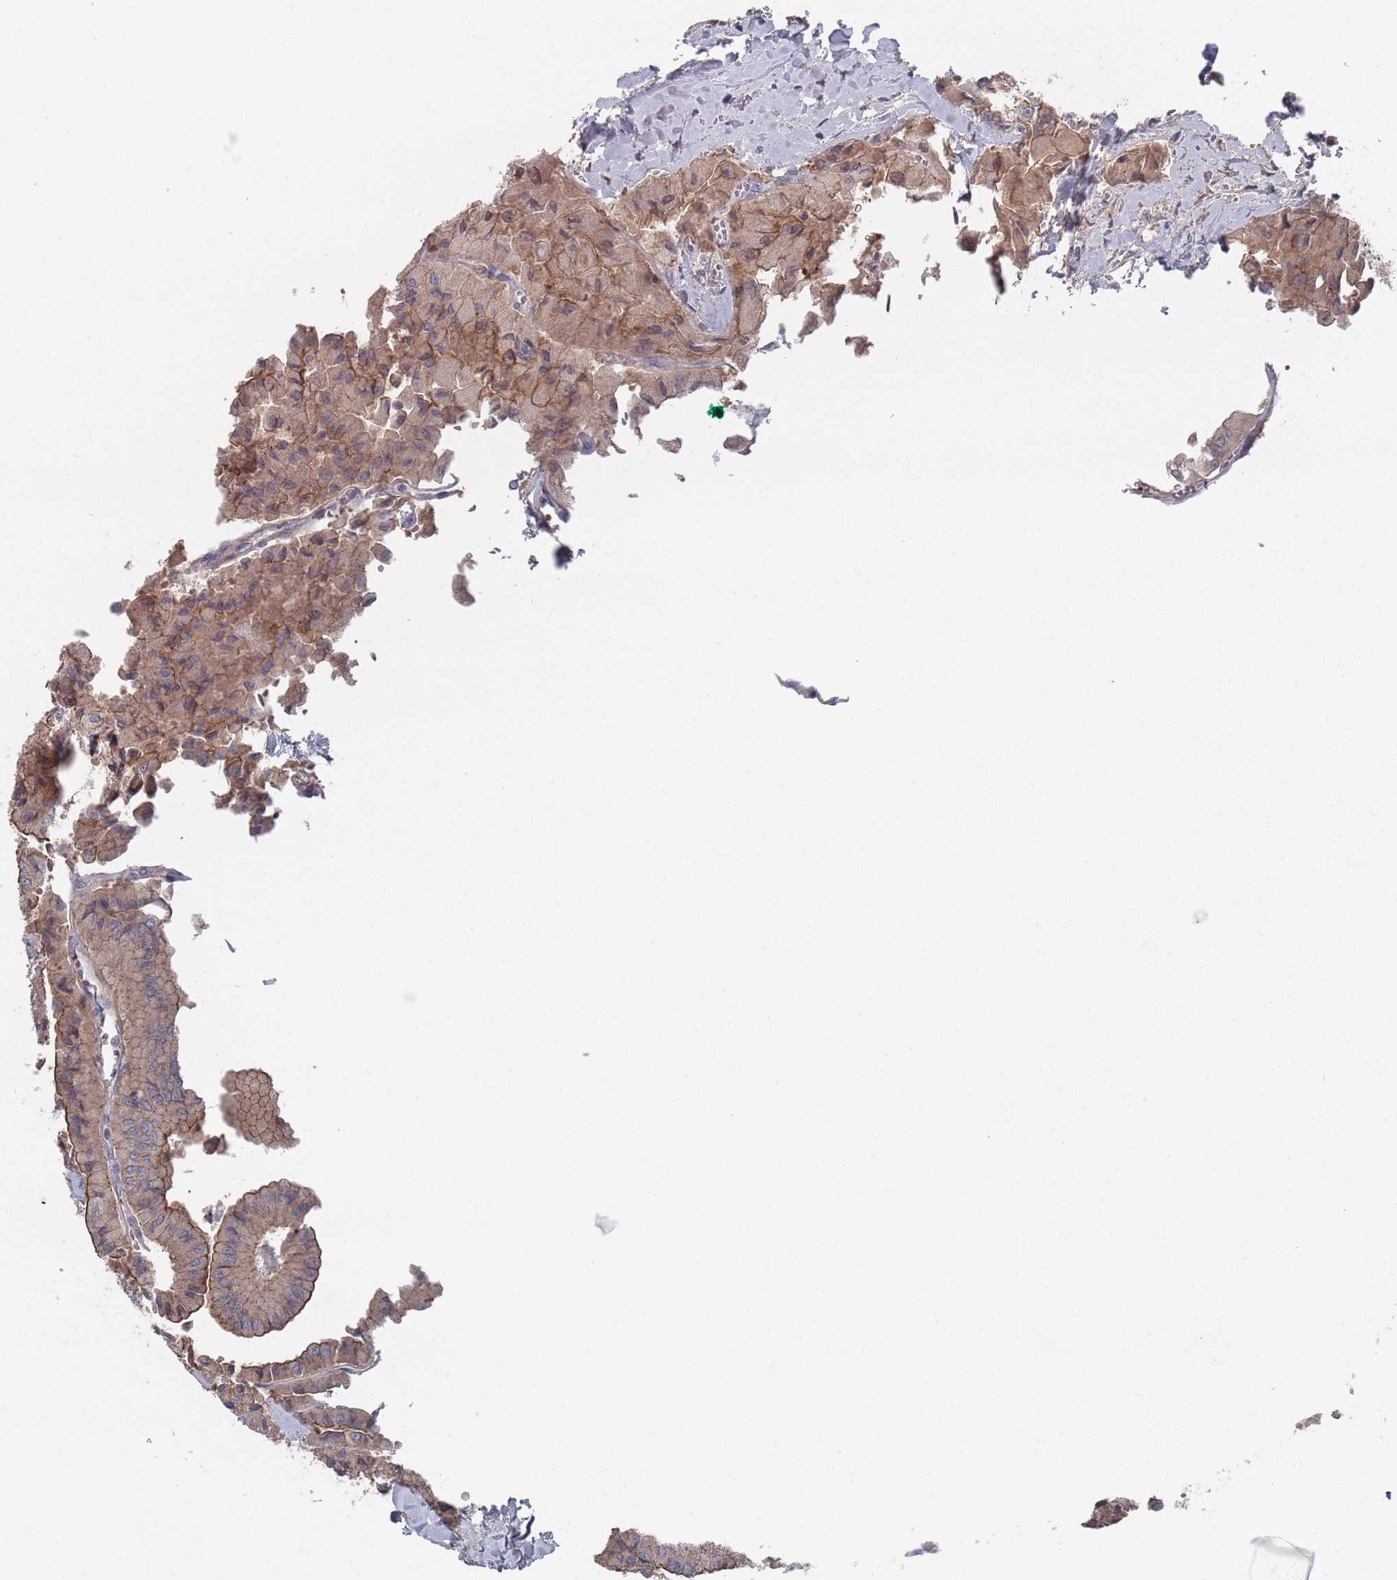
{"staining": {"intensity": "moderate", "quantity": "25%-75%", "location": "cytoplasmic/membranous"}, "tissue": "thyroid cancer", "cell_type": "Tumor cells", "image_type": "cancer", "snomed": [{"axis": "morphology", "description": "Normal tissue, NOS"}, {"axis": "morphology", "description": "Papillary adenocarcinoma, NOS"}, {"axis": "topography", "description": "Thyroid gland"}], "caption": "This image exhibits immunohistochemistry staining of papillary adenocarcinoma (thyroid), with medium moderate cytoplasmic/membranous positivity in about 25%-75% of tumor cells.", "gene": "PLEKHA4", "patient": {"sex": "female", "age": 59}}